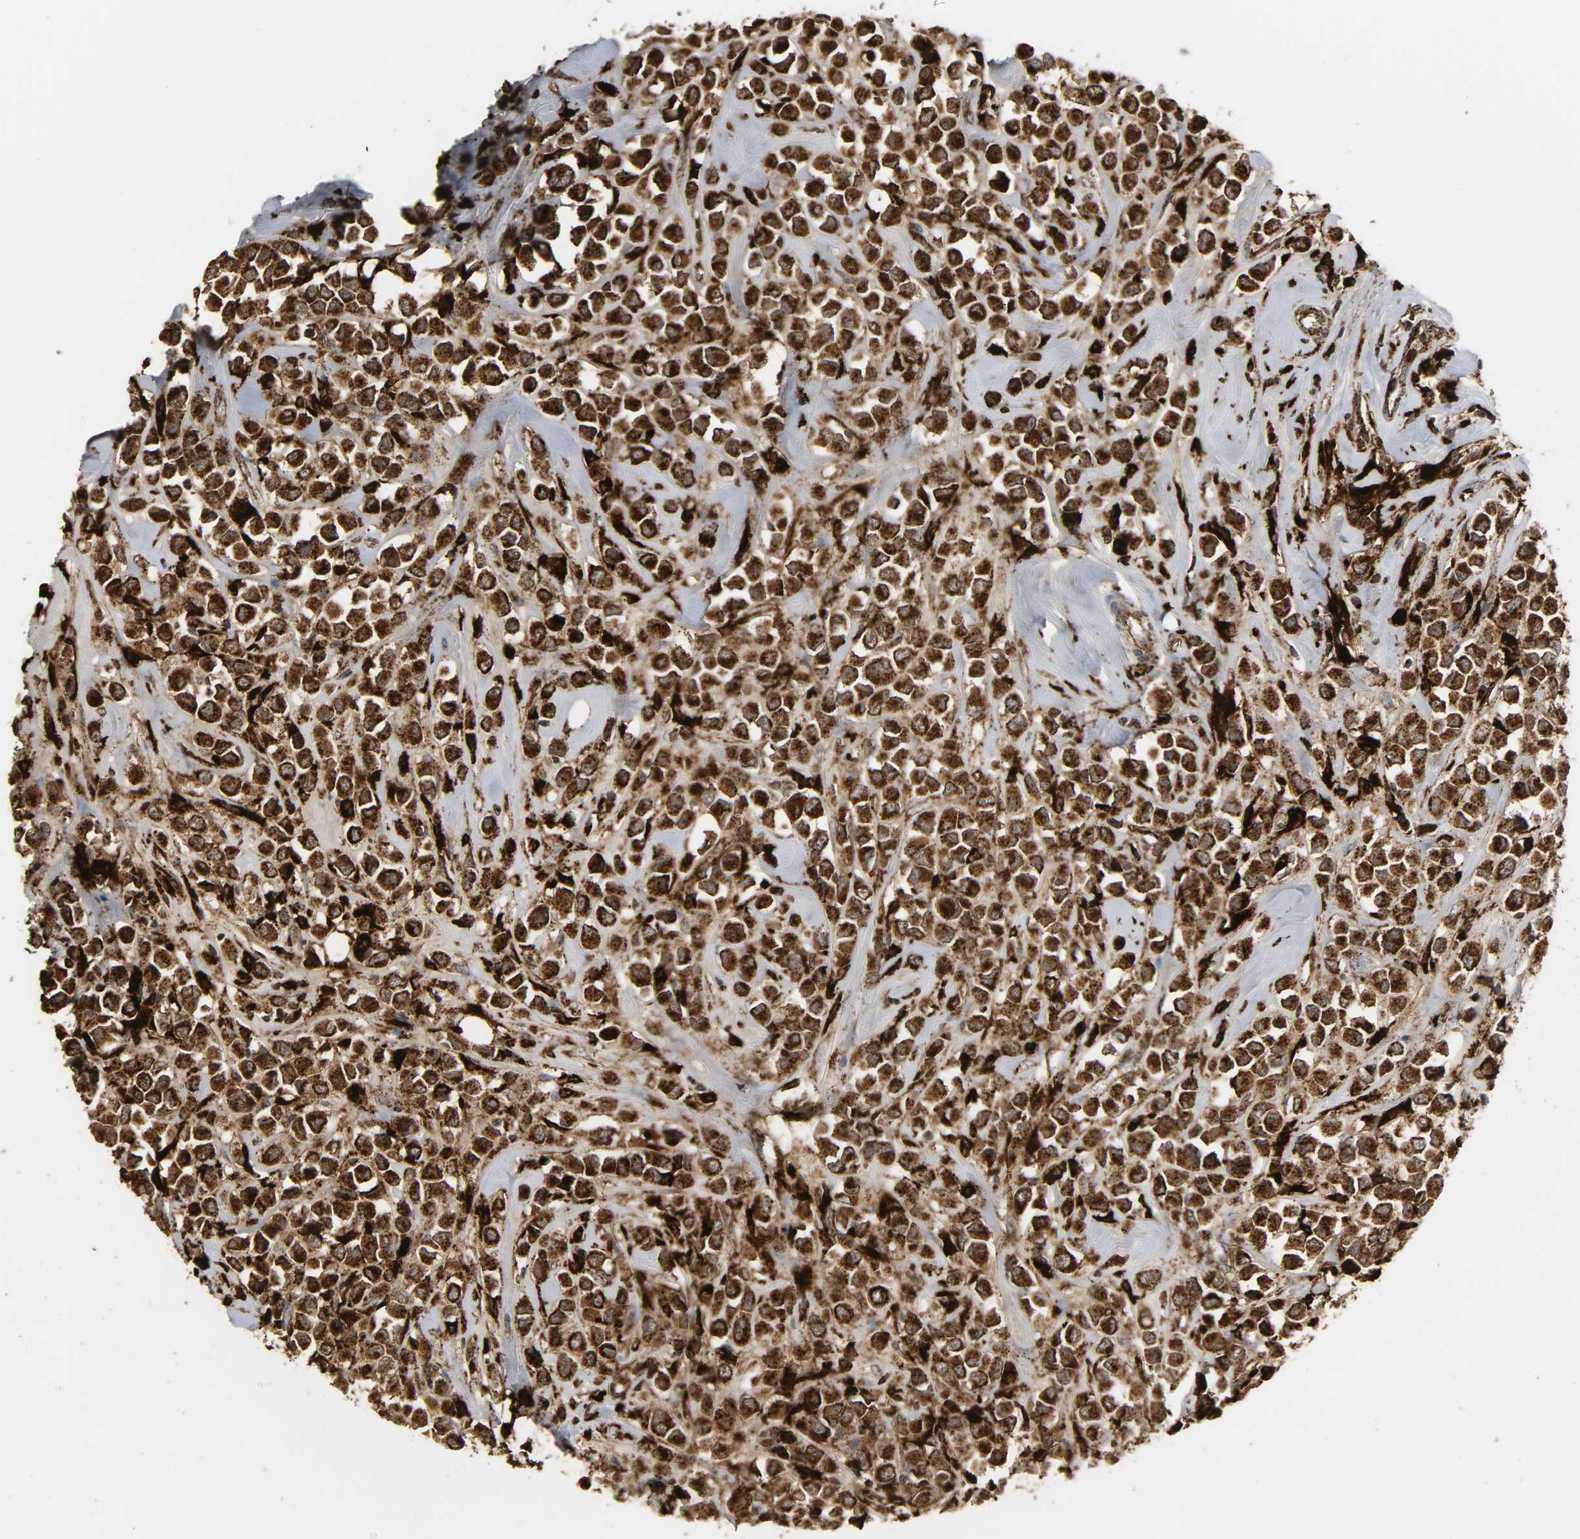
{"staining": {"intensity": "strong", "quantity": ">75%", "location": "cytoplasmic/membranous"}, "tissue": "breast cancer", "cell_type": "Tumor cells", "image_type": "cancer", "snomed": [{"axis": "morphology", "description": "Duct carcinoma"}, {"axis": "topography", "description": "Breast"}], "caption": "Human breast cancer stained with a protein marker displays strong staining in tumor cells.", "gene": "PSAP", "patient": {"sex": "female", "age": 61}}